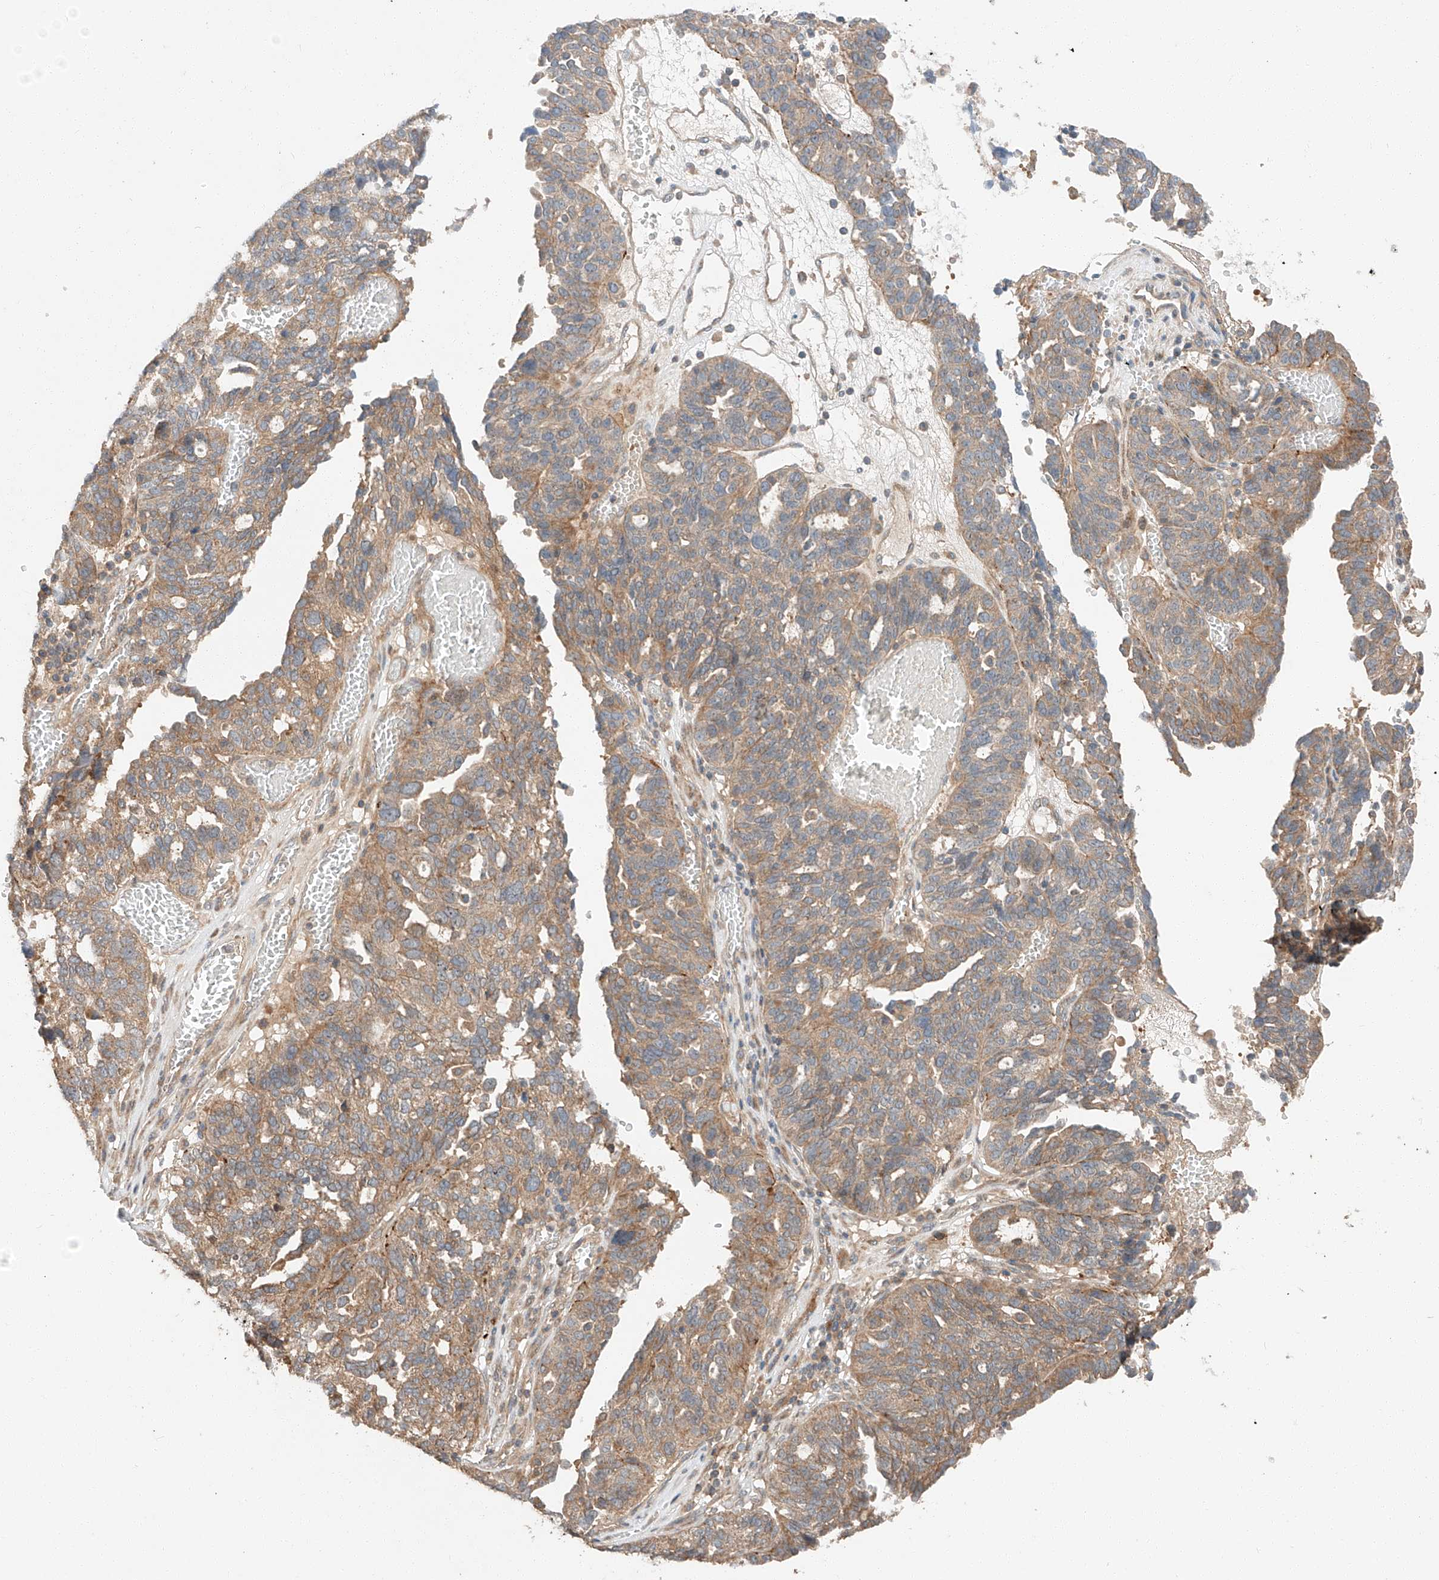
{"staining": {"intensity": "moderate", "quantity": ">75%", "location": "cytoplasmic/membranous"}, "tissue": "ovarian cancer", "cell_type": "Tumor cells", "image_type": "cancer", "snomed": [{"axis": "morphology", "description": "Cystadenocarcinoma, serous, NOS"}, {"axis": "topography", "description": "Ovary"}], "caption": "Immunohistochemical staining of human ovarian cancer (serous cystadenocarcinoma) demonstrates moderate cytoplasmic/membranous protein staining in approximately >75% of tumor cells.", "gene": "XPNPEP1", "patient": {"sex": "female", "age": 59}}